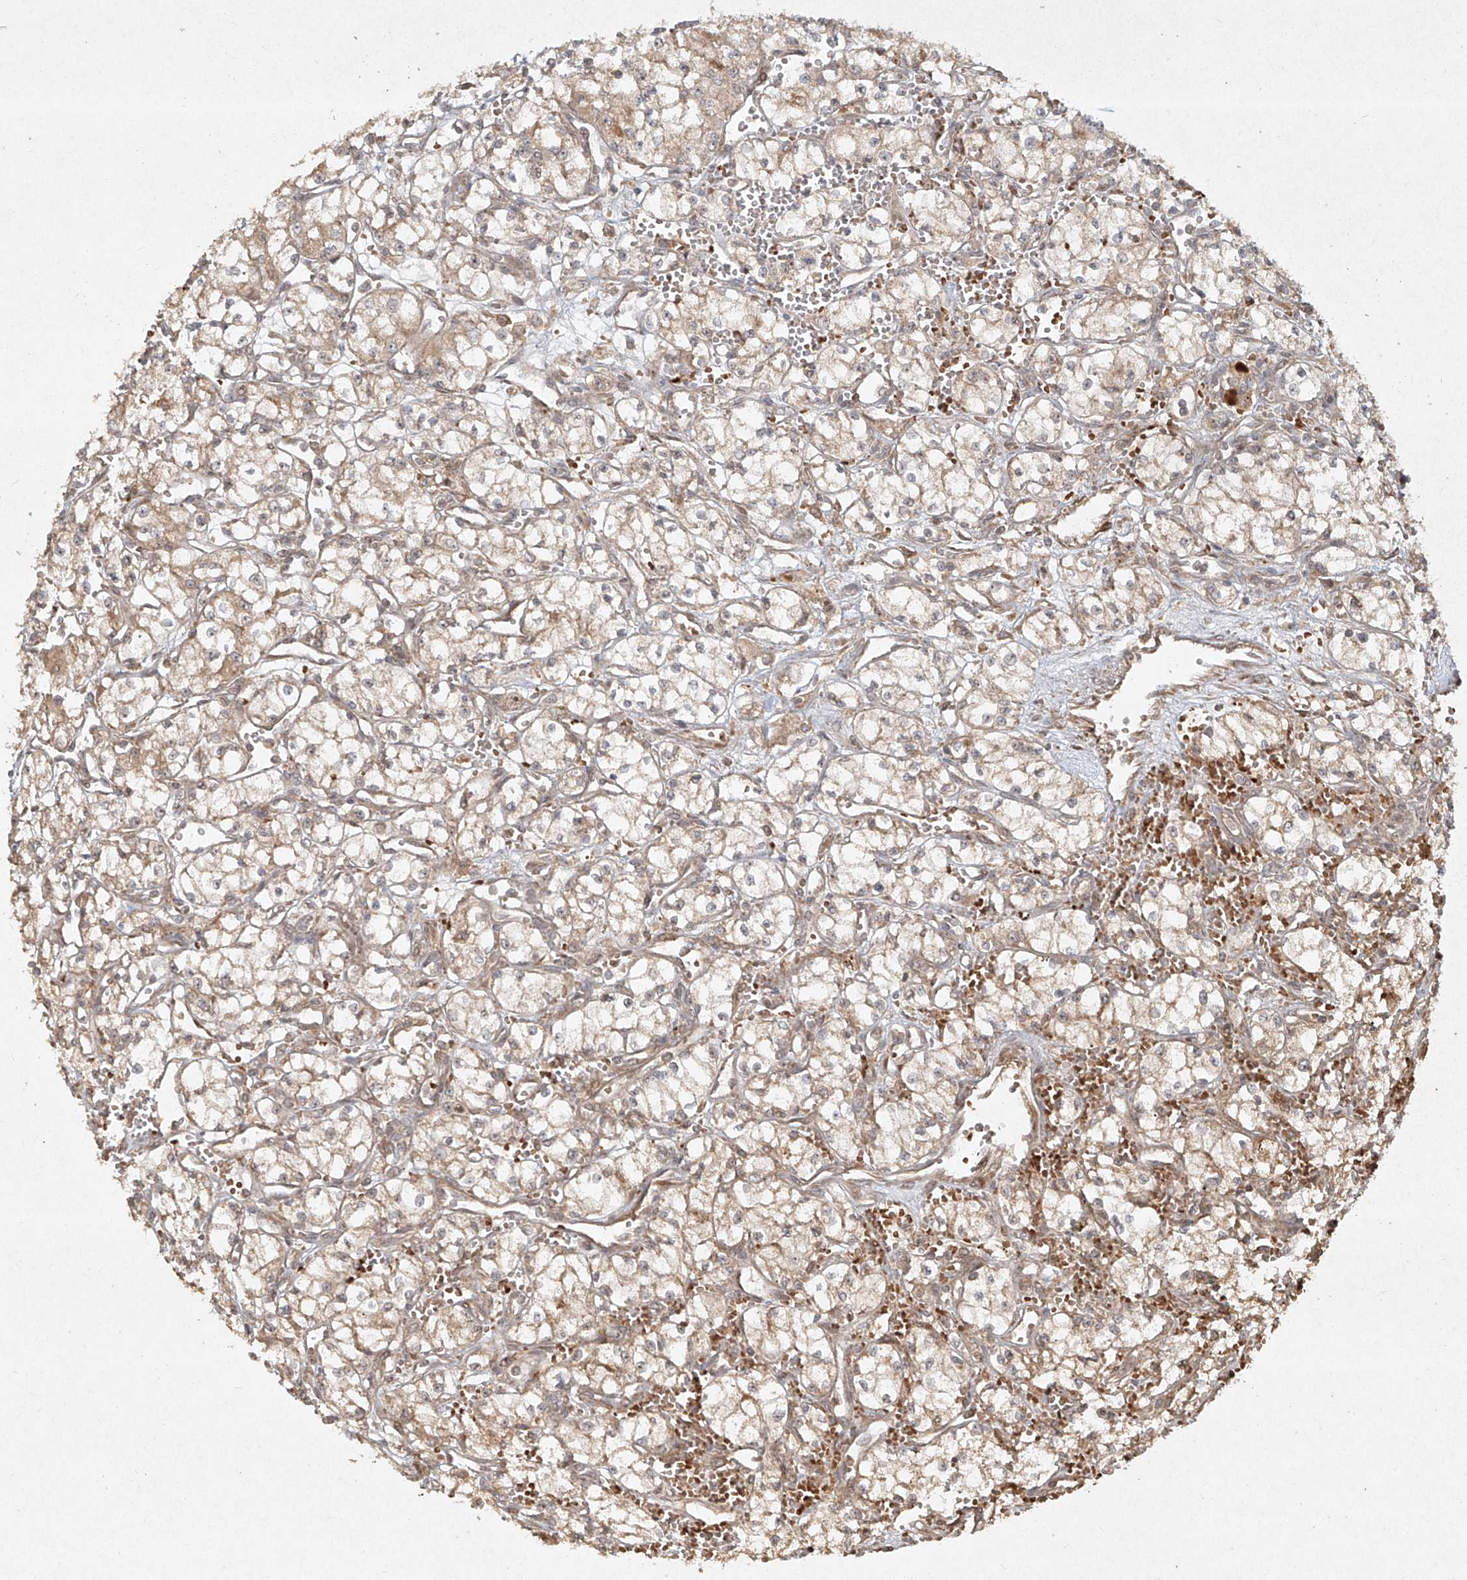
{"staining": {"intensity": "weak", "quantity": "25%-75%", "location": "cytoplasmic/membranous"}, "tissue": "renal cancer", "cell_type": "Tumor cells", "image_type": "cancer", "snomed": [{"axis": "morphology", "description": "Normal tissue, NOS"}, {"axis": "morphology", "description": "Adenocarcinoma, NOS"}, {"axis": "topography", "description": "Kidney"}], "caption": "Immunohistochemistry micrograph of human renal cancer stained for a protein (brown), which displays low levels of weak cytoplasmic/membranous positivity in about 25%-75% of tumor cells.", "gene": "CYYR1", "patient": {"sex": "male", "age": 59}}